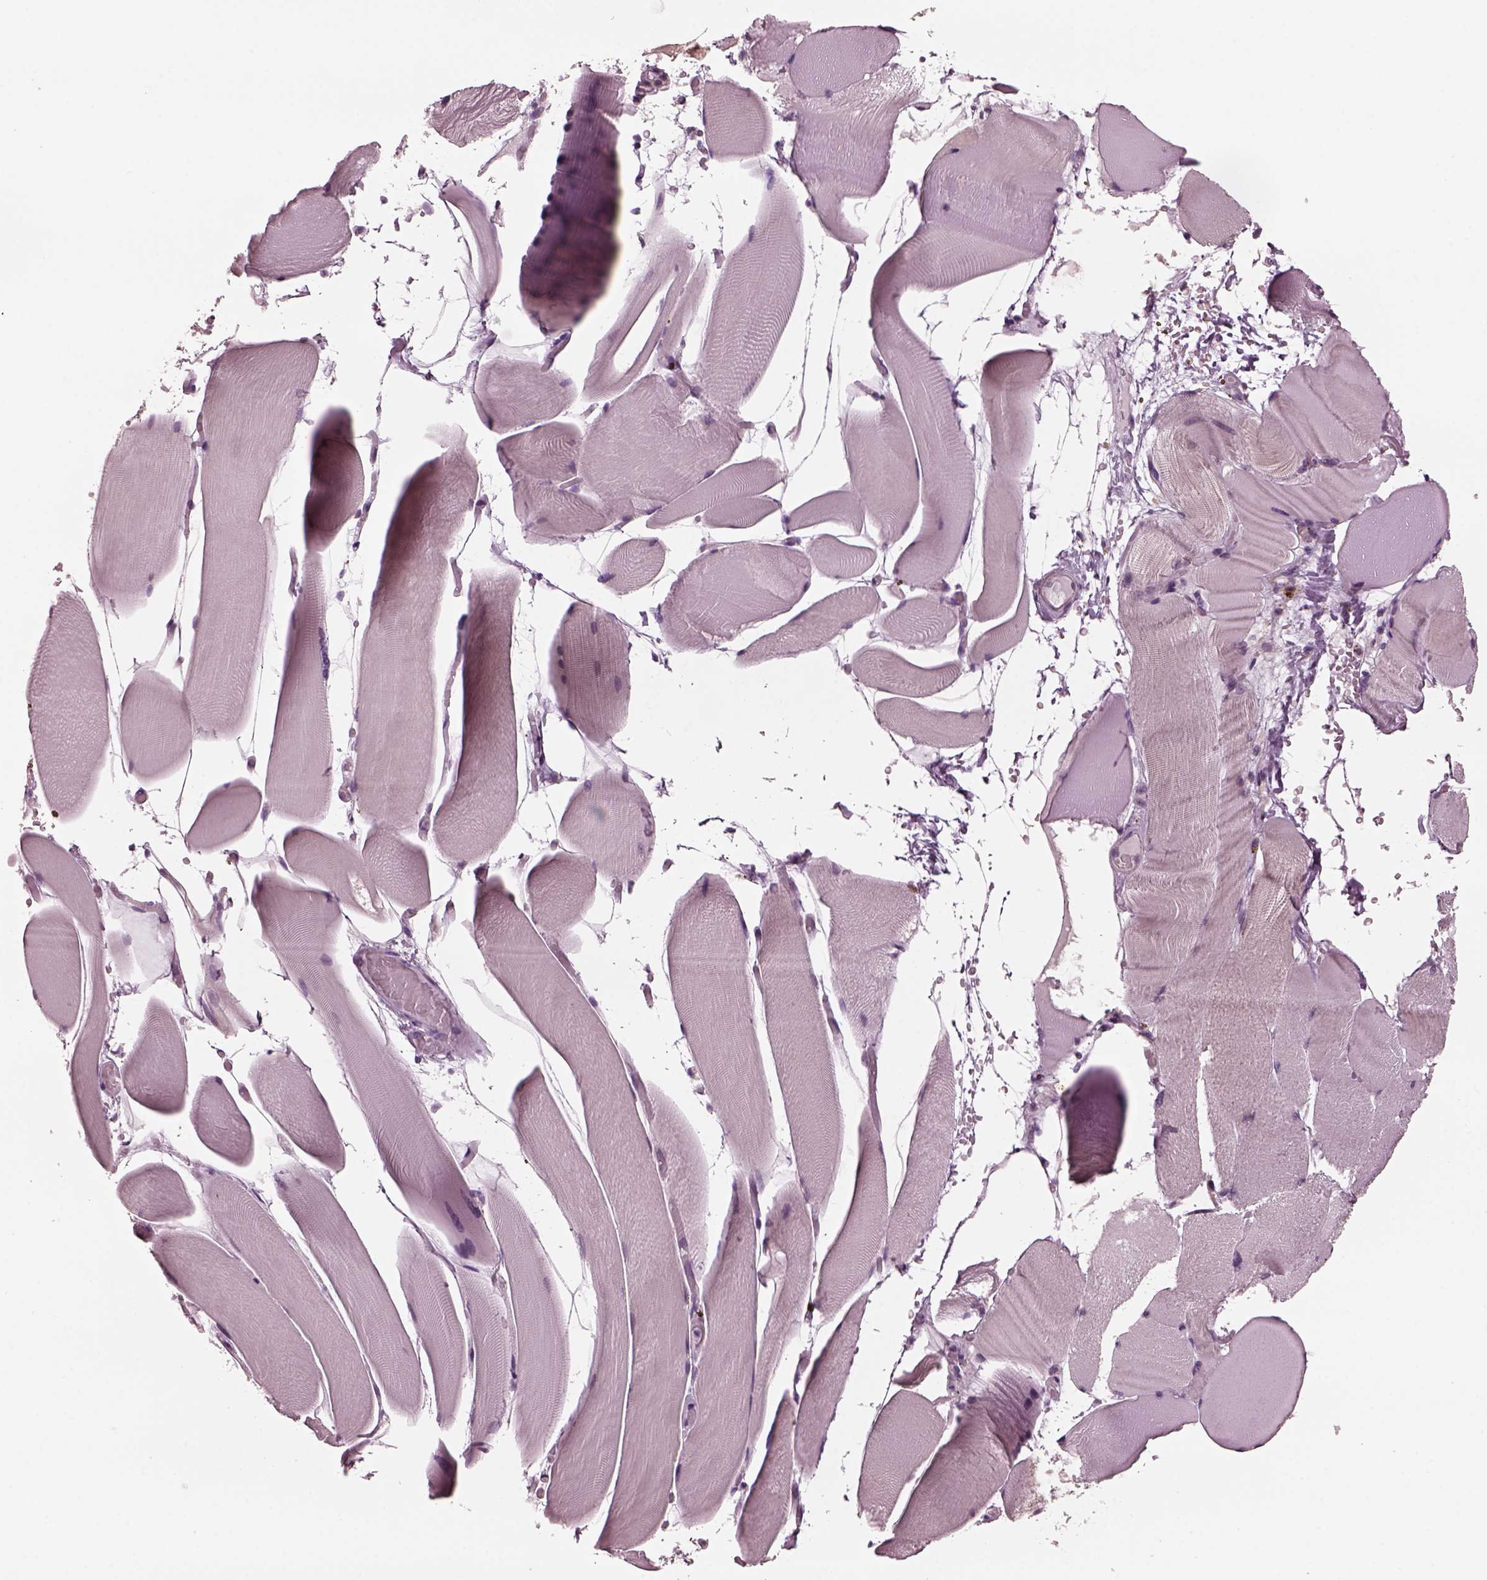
{"staining": {"intensity": "negative", "quantity": "none", "location": "none"}, "tissue": "skeletal muscle", "cell_type": "Myocytes", "image_type": "normal", "snomed": [{"axis": "morphology", "description": "Normal tissue, NOS"}, {"axis": "topography", "description": "Skeletal muscle"}], "caption": "IHC of normal skeletal muscle reveals no expression in myocytes.", "gene": "SAXO1", "patient": {"sex": "female", "age": 37}}